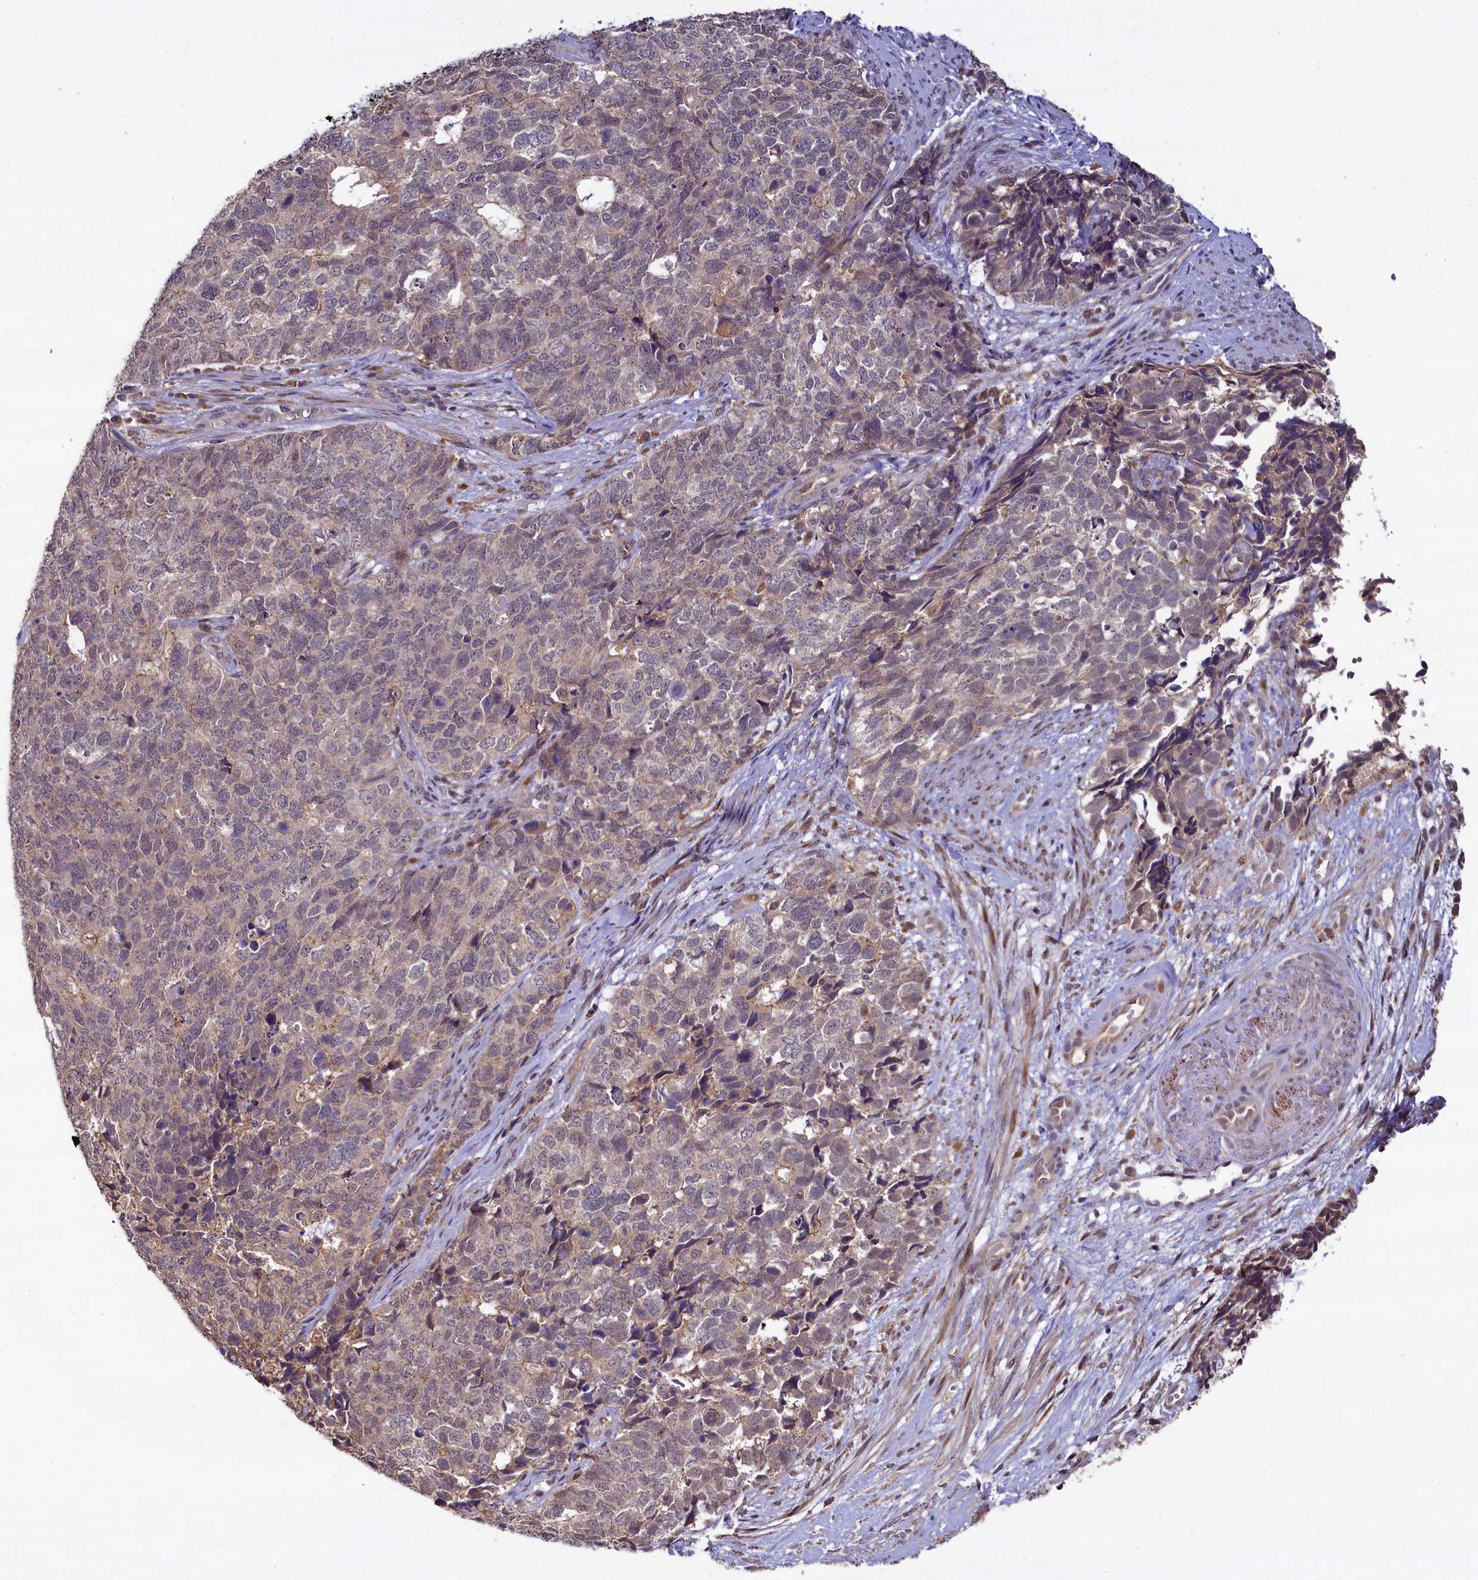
{"staining": {"intensity": "weak", "quantity": "25%-75%", "location": "cytoplasmic/membranous"}, "tissue": "cervical cancer", "cell_type": "Tumor cells", "image_type": "cancer", "snomed": [{"axis": "morphology", "description": "Squamous cell carcinoma, NOS"}, {"axis": "topography", "description": "Cervix"}], "caption": "Brown immunohistochemical staining in human cervical cancer reveals weak cytoplasmic/membranous expression in approximately 25%-75% of tumor cells.", "gene": "TMEM39A", "patient": {"sex": "female", "age": 63}}